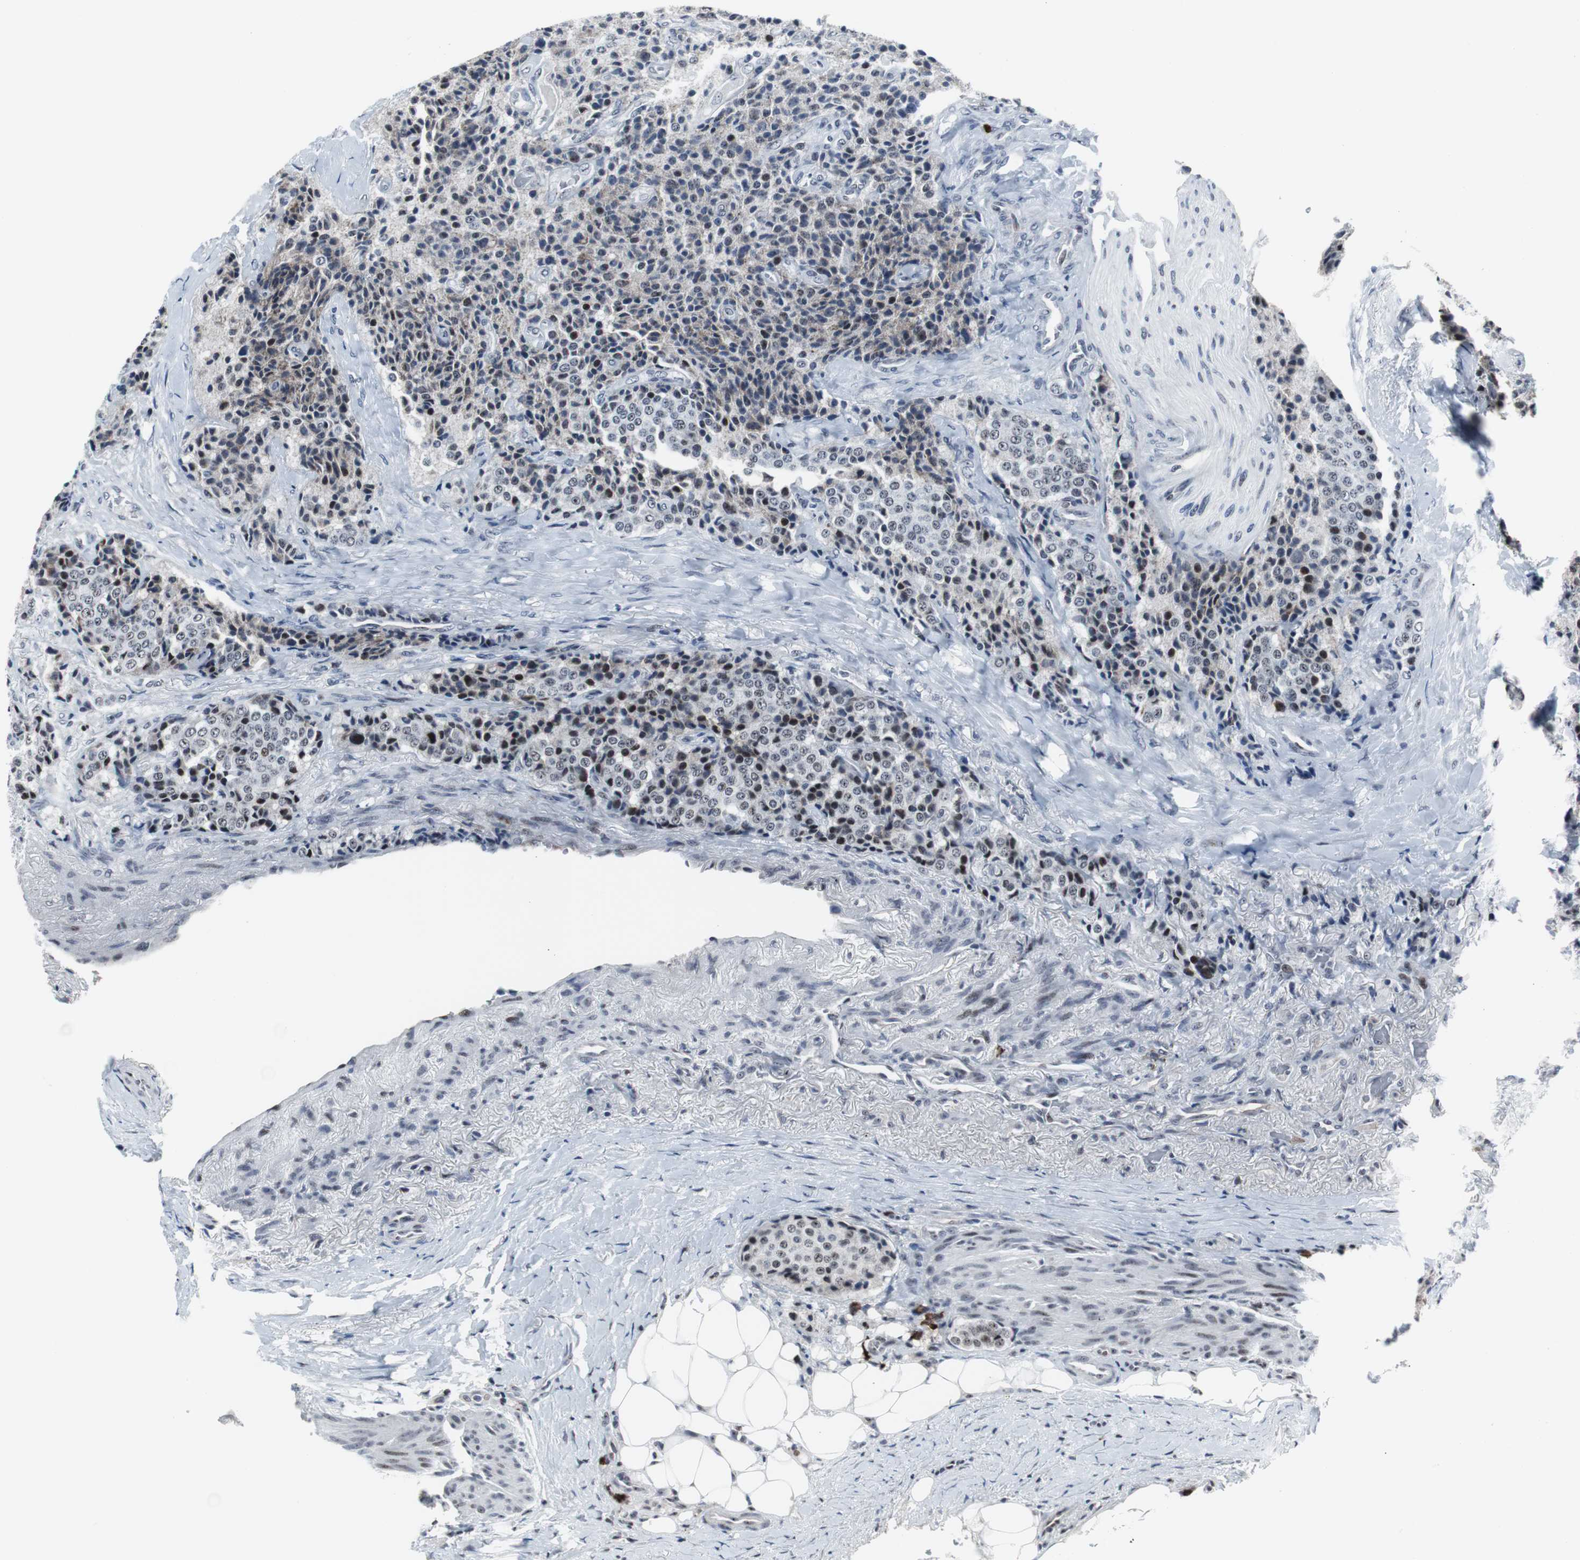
{"staining": {"intensity": "moderate", "quantity": "<25%", "location": "nuclear"}, "tissue": "carcinoid", "cell_type": "Tumor cells", "image_type": "cancer", "snomed": [{"axis": "morphology", "description": "Carcinoid, malignant, NOS"}, {"axis": "topography", "description": "Colon"}], "caption": "A photomicrograph showing moderate nuclear positivity in about <25% of tumor cells in carcinoid, as visualized by brown immunohistochemical staining.", "gene": "DOK1", "patient": {"sex": "female", "age": 61}}